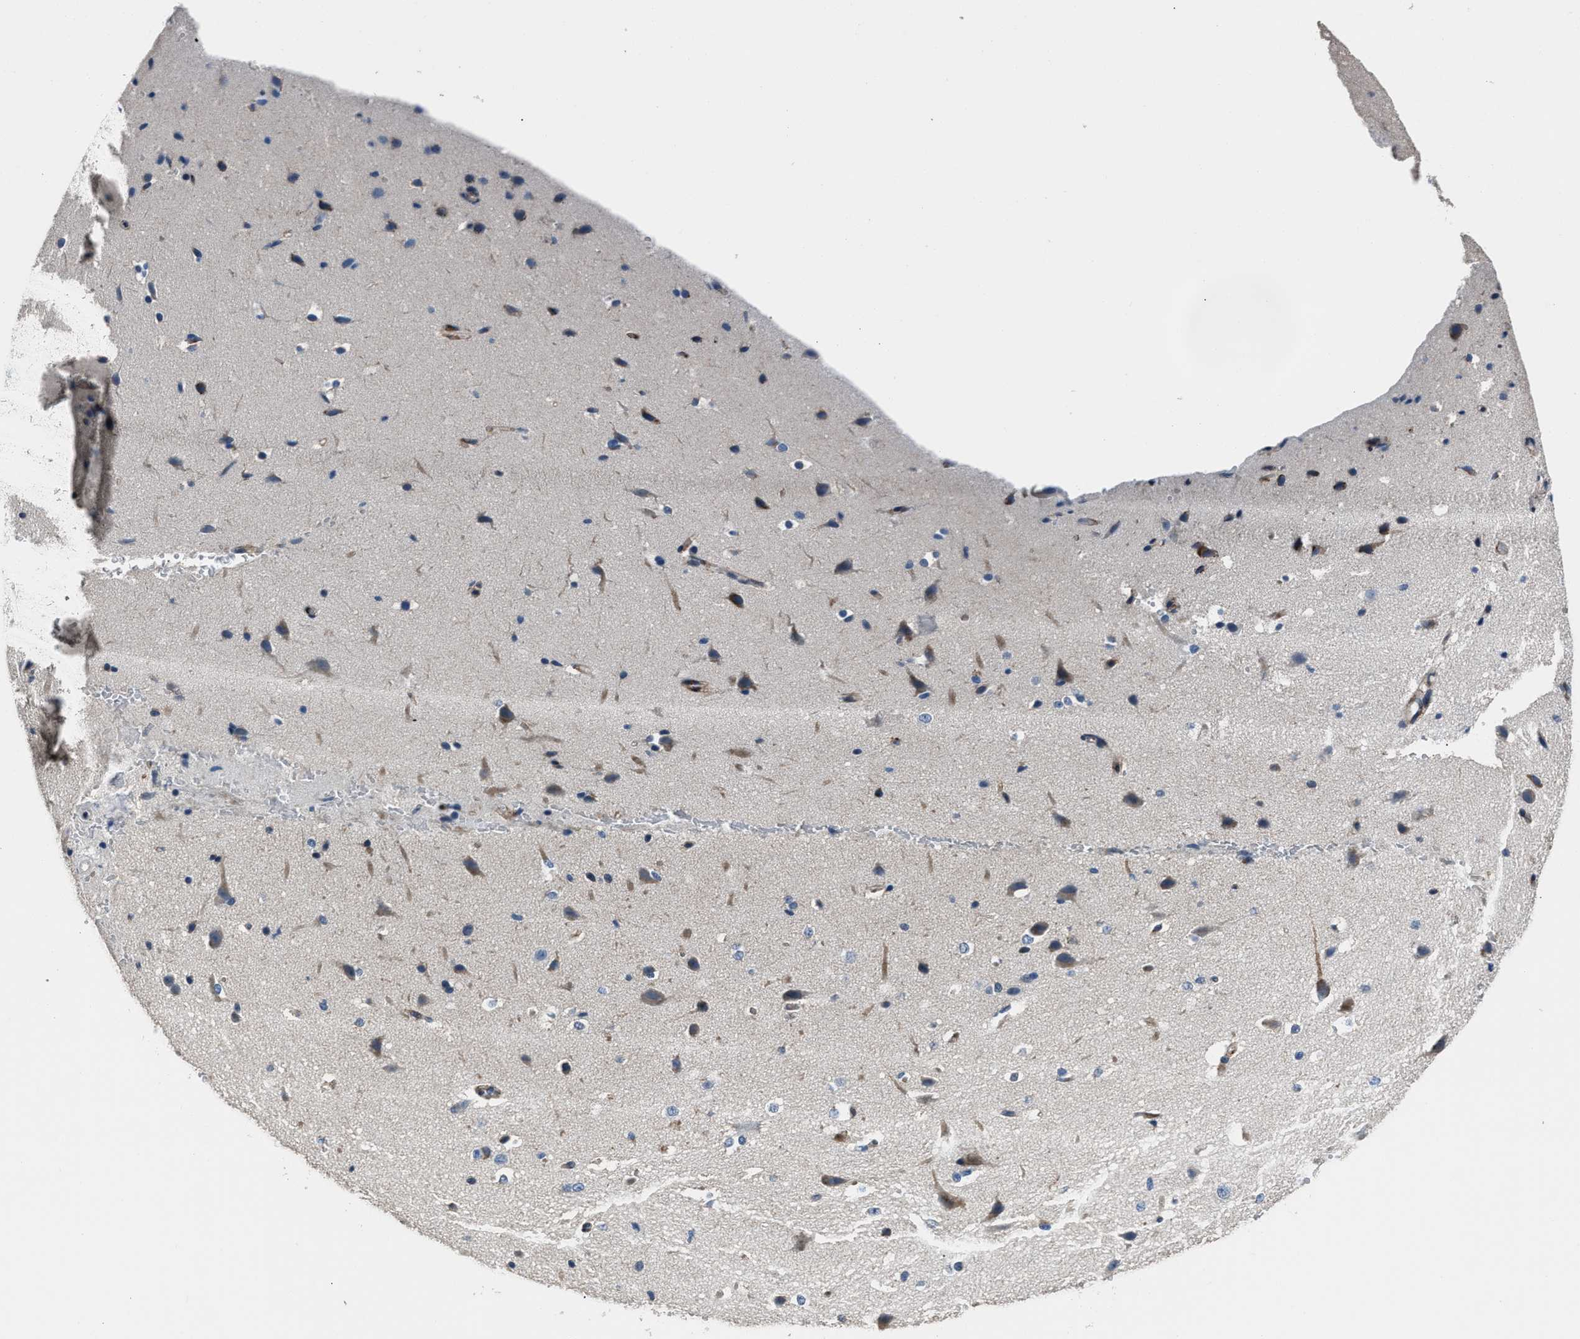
{"staining": {"intensity": "negative", "quantity": "none", "location": "none"}, "tissue": "cerebral cortex", "cell_type": "Endothelial cells", "image_type": "normal", "snomed": [{"axis": "morphology", "description": "Normal tissue, NOS"}, {"axis": "morphology", "description": "Developmental malformation"}, {"axis": "topography", "description": "Cerebral cortex"}], "caption": "A high-resolution image shows IHC staining of normal cerebral cortex, which displays no significant positivity in endothelial cells. Nuclei are stained in blue.", "gene": "DNAJC24", "patient": {"sex": "female", "age": 30}}